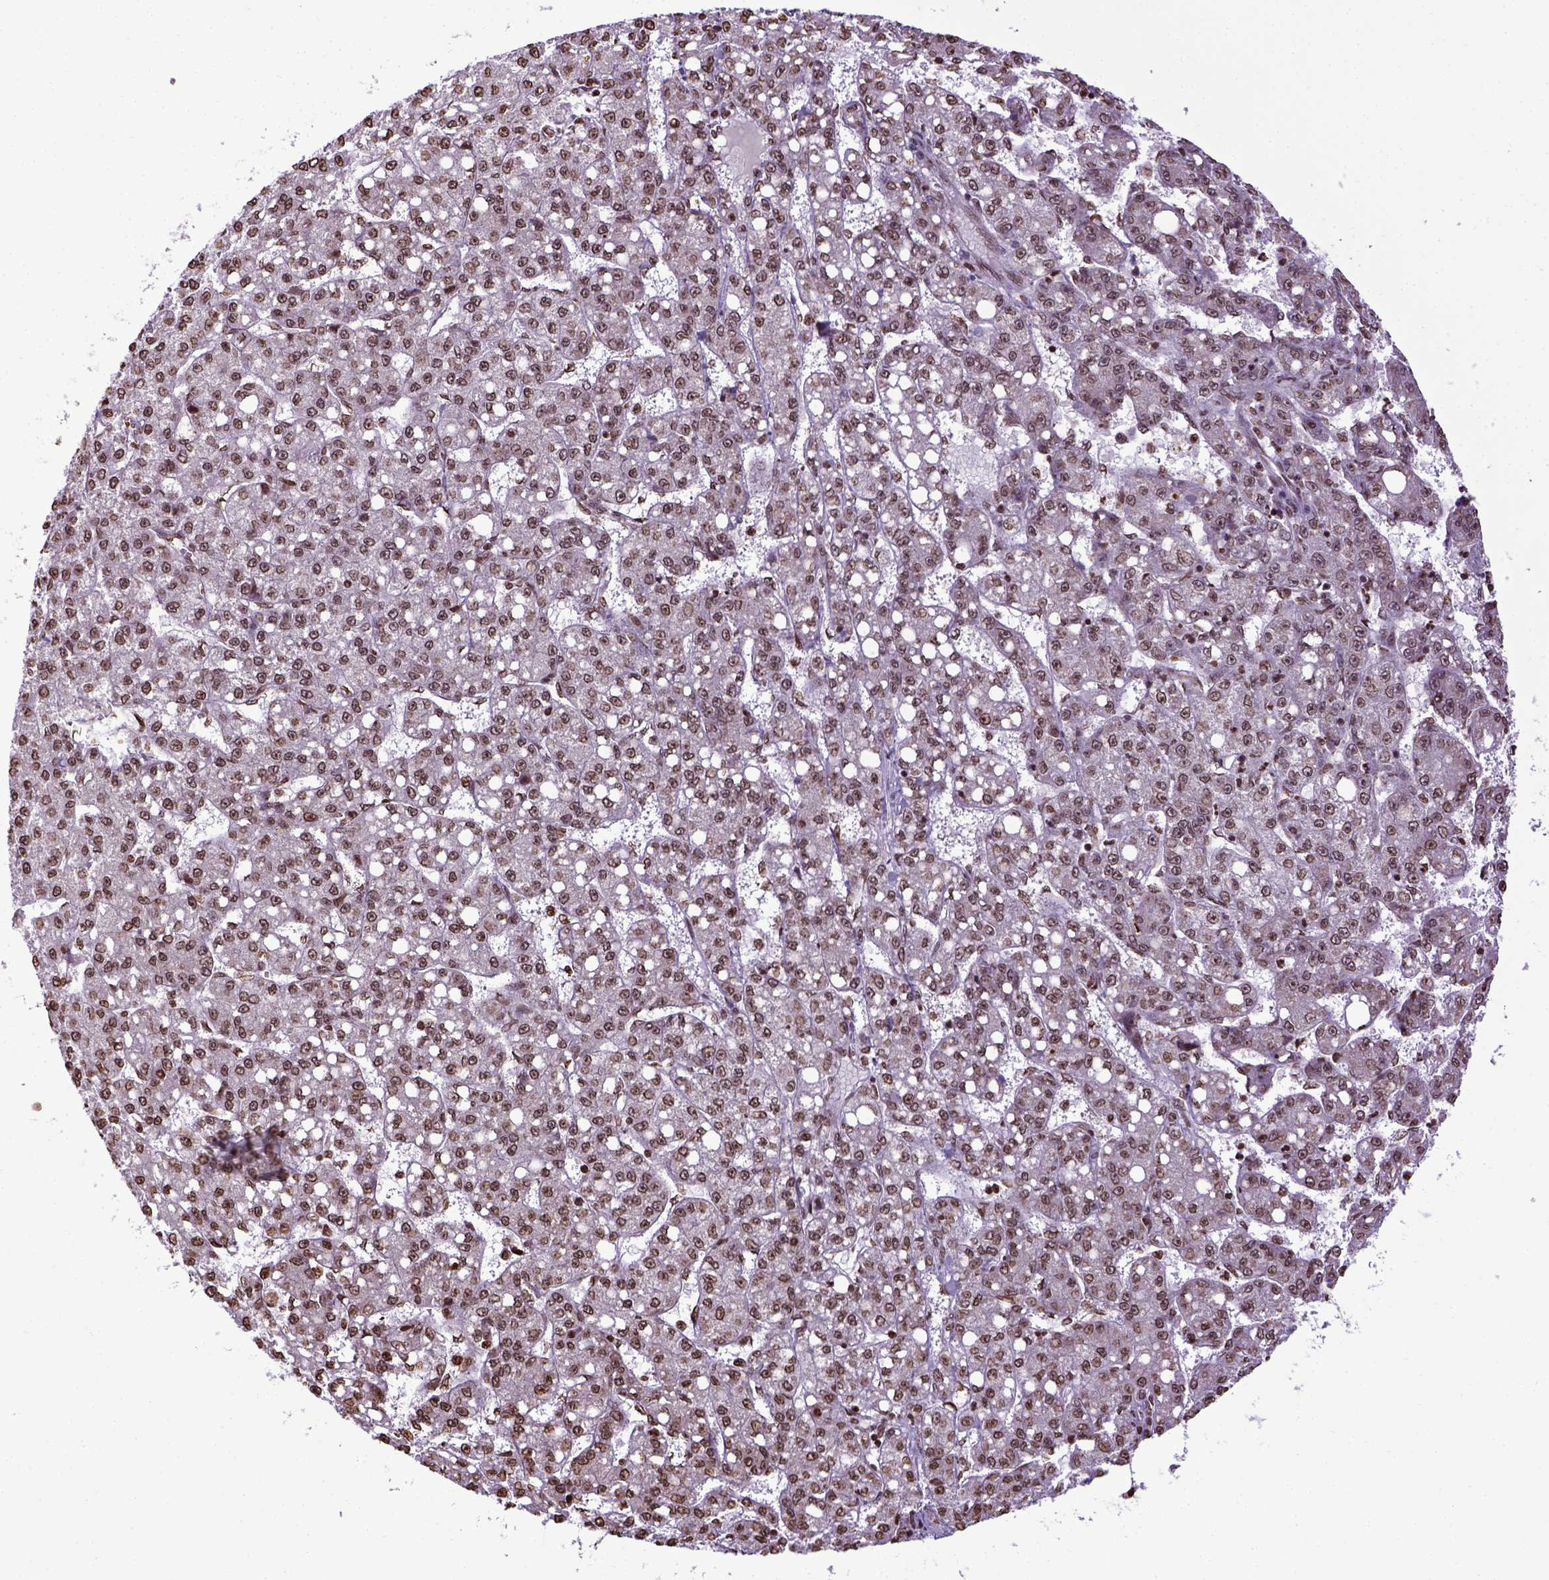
{"staining": {"intensity": "moderate", "quantity": ">75%", "location": "nuclear"}, "tissue": "liver cancer", "cell_type": "Tumor cells", "image_type": "cancer", "snomed": [{"axis": "morphology", "description": "Carcinoma, Hepatocellular, NOS"}, {"axis": "topography", "description": "Liver"}], "caption": "Tumor cells display medium levels of moderate nuclear staining in about >75% of cells in liver cancer.", "gene": "ZNF75D", "patient": {"sex": "female", "age": 65}}